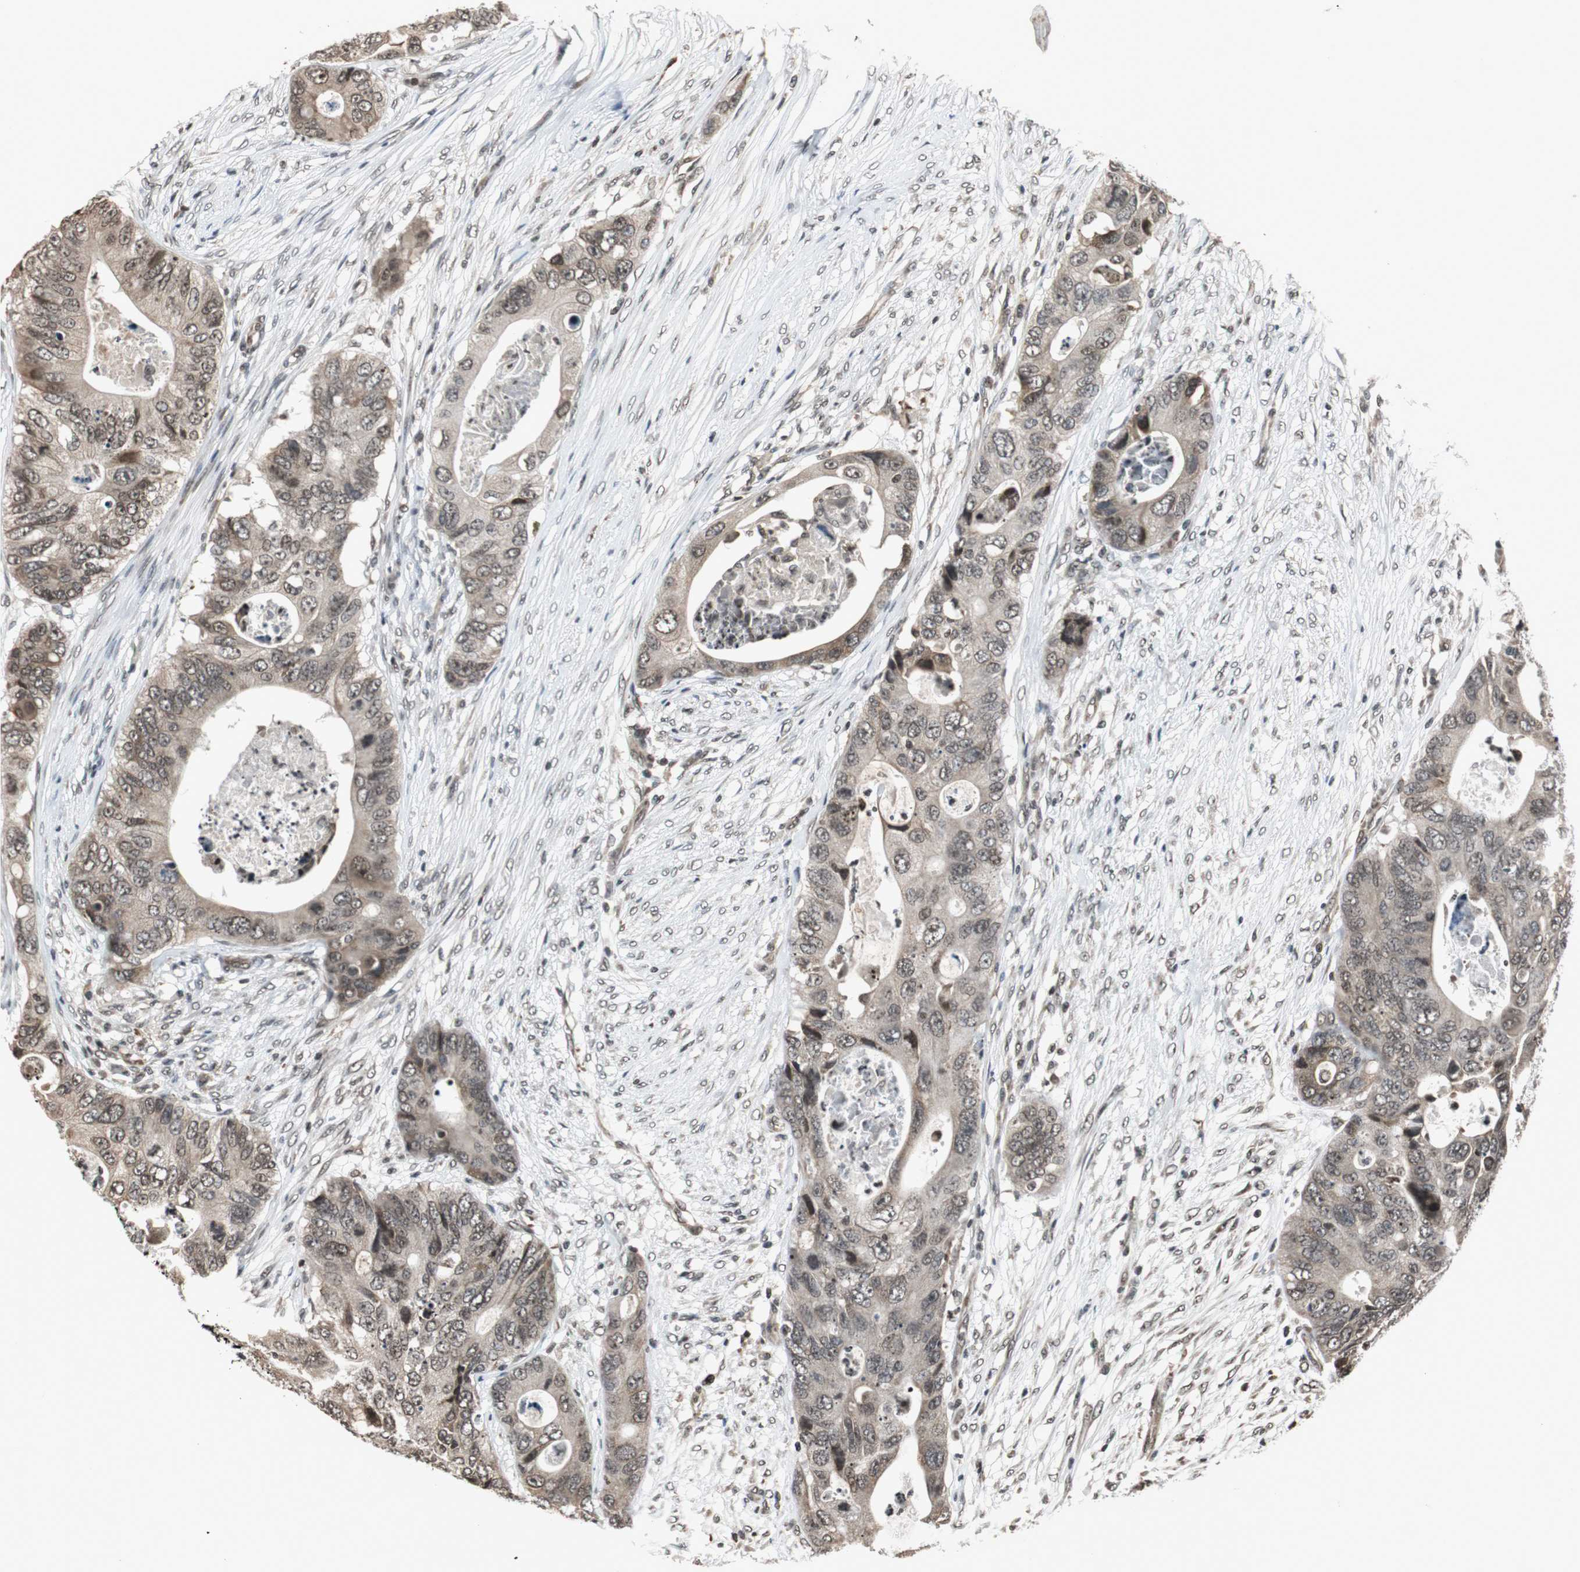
{"staining": {"intensity": "weak", "quantity": ">75%", "location": "cytoplasmic/membranous,nuclear"}, "tissue": "colorectal cancer", "cell_type": "Tumor cells", "image_type": "cancer", "snomed": [{"axis": "morphology", "description": "Adenocarcinoma, NOS"}, {"axis": "topography", "description": "Colon"}], "caption": "Human adenocarcinoma (colorectal) stained with a brown dye demonstrates weak cytoplasmic/membranous and nuclear positive expression in approximately >75% of tumor cells.", "gene": "REST", "patient": {"sex": "male", "age": 71}}